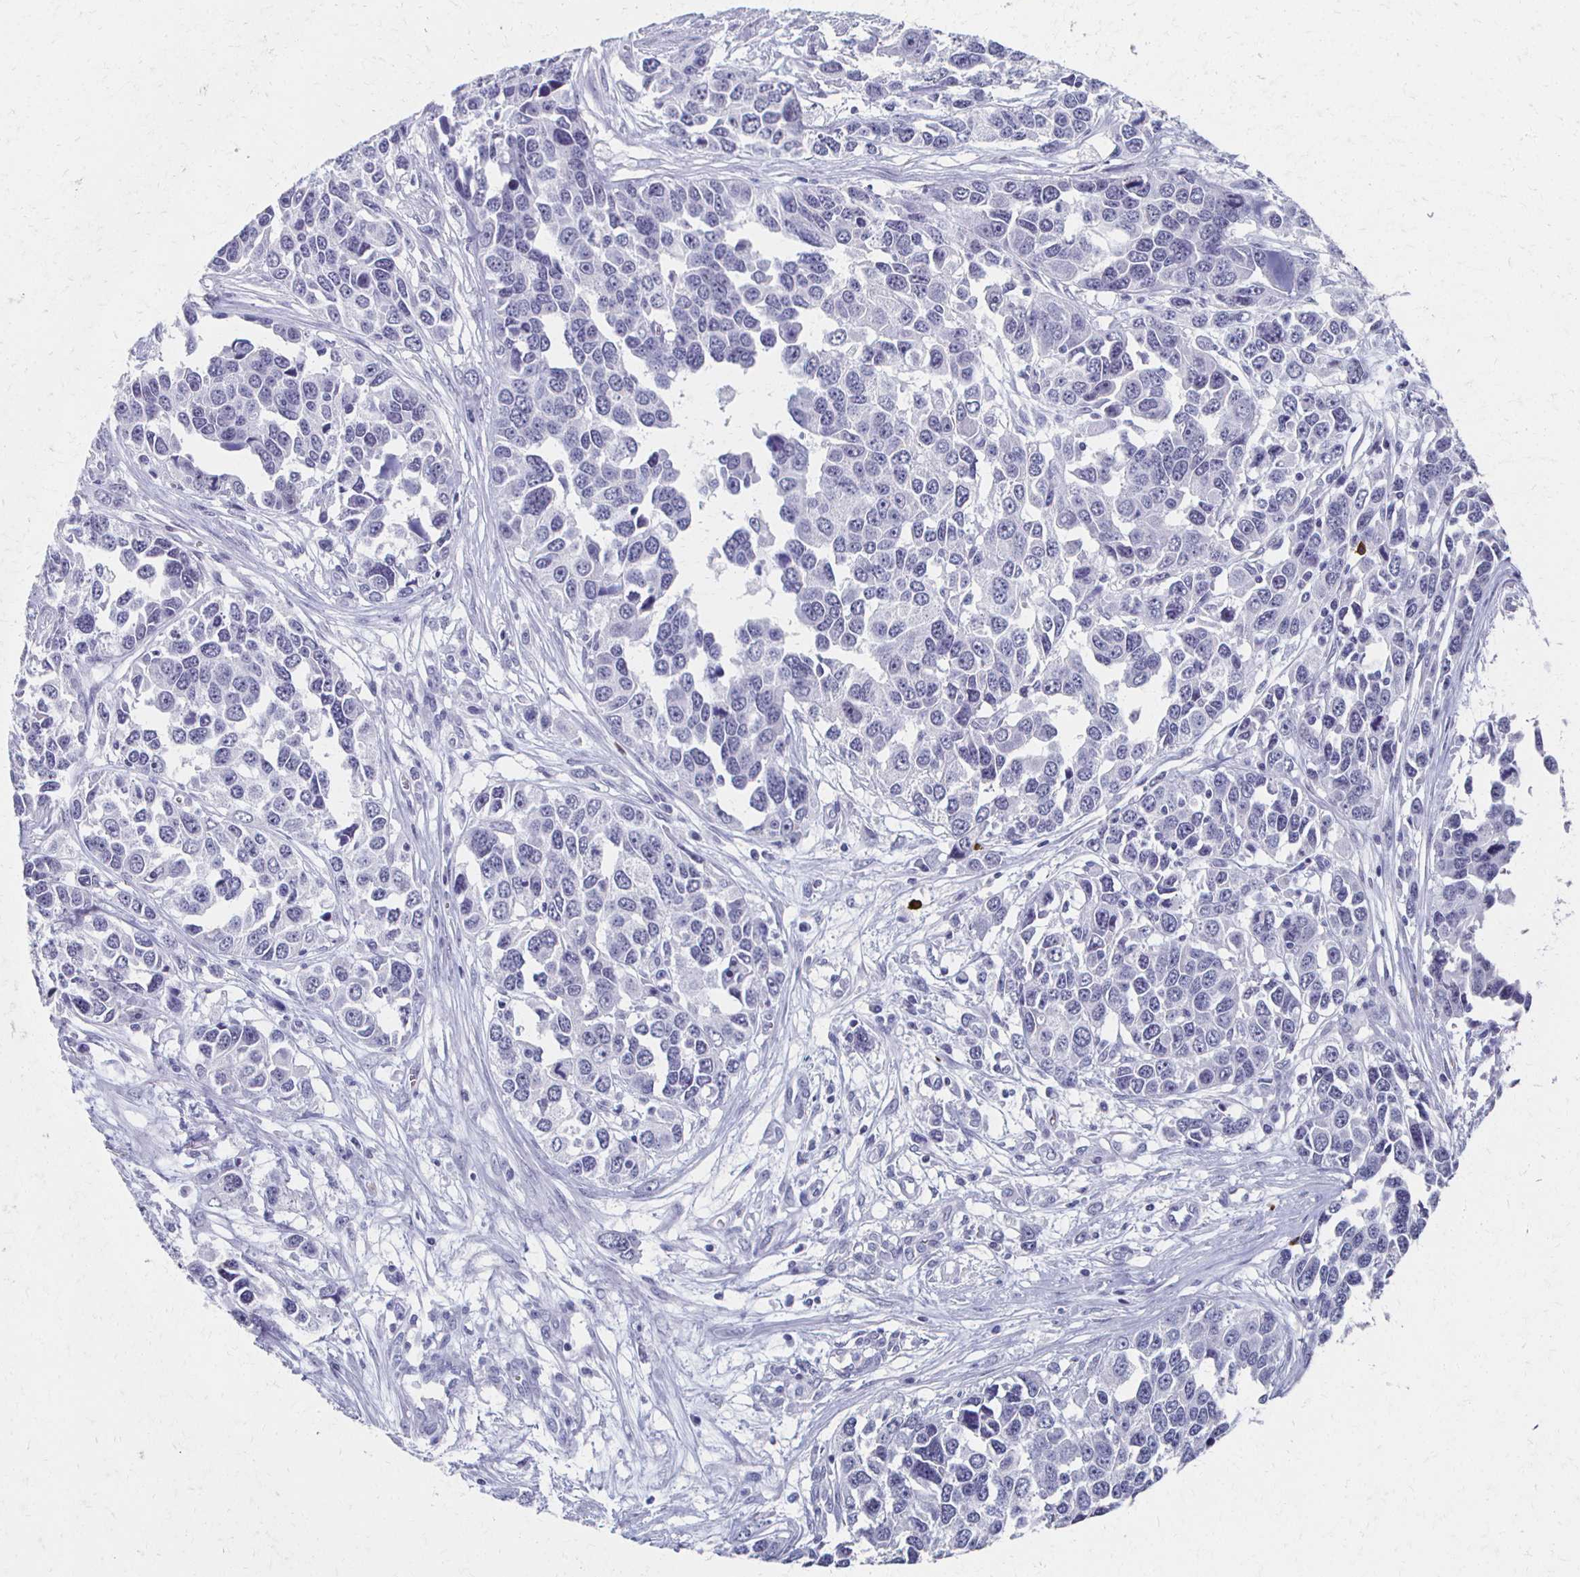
{"staining": {"intensity": "negative", "quantity": "none", "location": "none"}, "tissue": "ovarian cancer", "cell_type": "Tumor cells", "image_type": "cancer", "snomed": [{"axis": "morphology", "description": "Cystadenocarcinoma, serous, NOS"}, {"axis": "topography", "description": "Ovary"}], "caption": "A photomicrograph of ovarian cancer stained for a protein demonstrates no brown staining in tumor cells.", "gene": "CXCR2", "patient": {"sex": "female", "age": 76}}